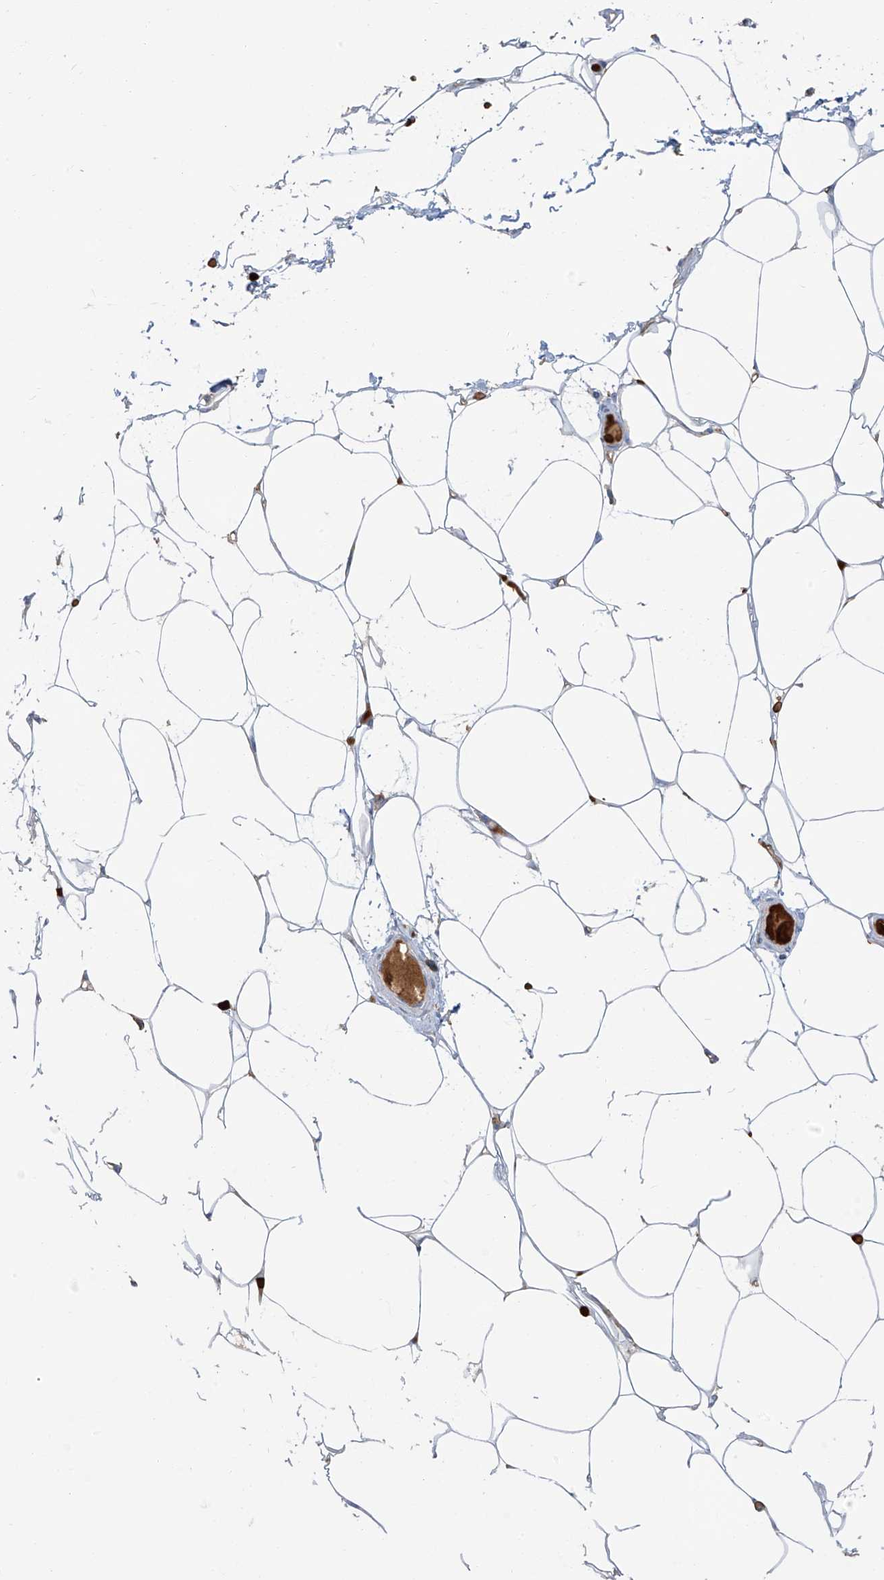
{"staining": {"intensity": "negative", "quantity": "none", "location": "none"}, "tissue": "adipose tissue", "cell_type": "Adipocytes", "image_type": "normal", "snomed": [{"axis": "morphology", "description": "Normal tissue, NOS"}, {"axis": "topography", "description": "Breast"}], "caption": "Immunohistochemistry (IHC) histopathology image of unremarkable adipose tissue: adipose tissue stained with DAB (3,3'-diaminobenzidine) reveals no significant protein positivity in adipocytes. Nuclei are stained in blue.", "gene": "PAFAH1B3", "patient": {"sex": "female", "age": 23}}